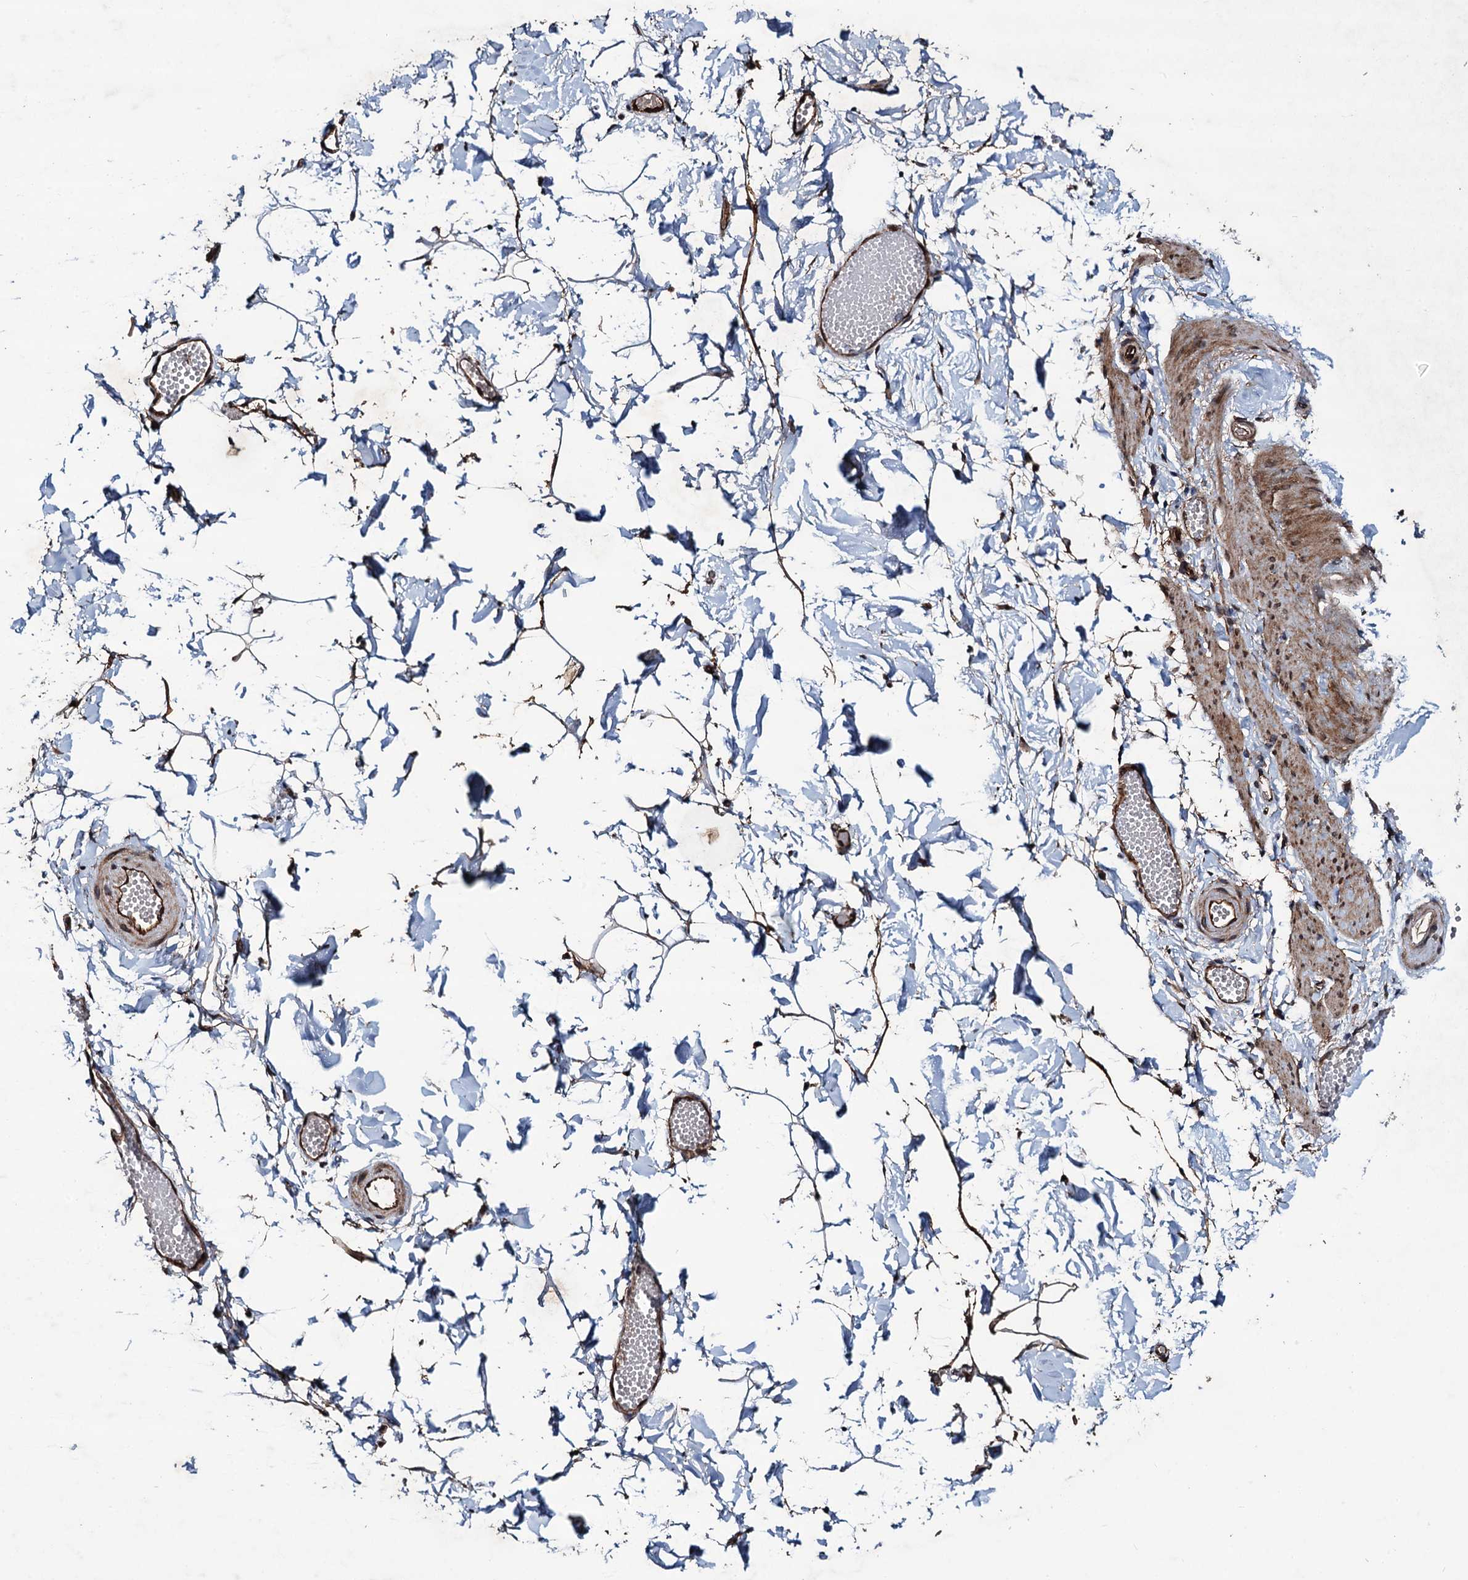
{"staining": {"intensity": "moderate", "quantity": "25%-75%", "location": "cytoplasmic/membranous"}, "tissue": "adipose tissue", "cell_type": "Adipocytes", "image_type": "normal", "snomed": [{"axis": "morphology", "description": "Normal tissue, NOS"}, {"axis": "topography", "description": "Gallbladder"}, {"axis": "topography", "description": "Peripheral nerve tissue"}], "caption": "Protein staining of unremarkable adipose tissue displays moderate cytoplasmic/membranous positivity in about 25%-75% of adipocytes. (DAB (3,3'-diaminobenzidine) IHC with brightfield microscopy, high magnification).", "gene": "RHOBTB1", "patient": {"sex": "male", "age": 38}}